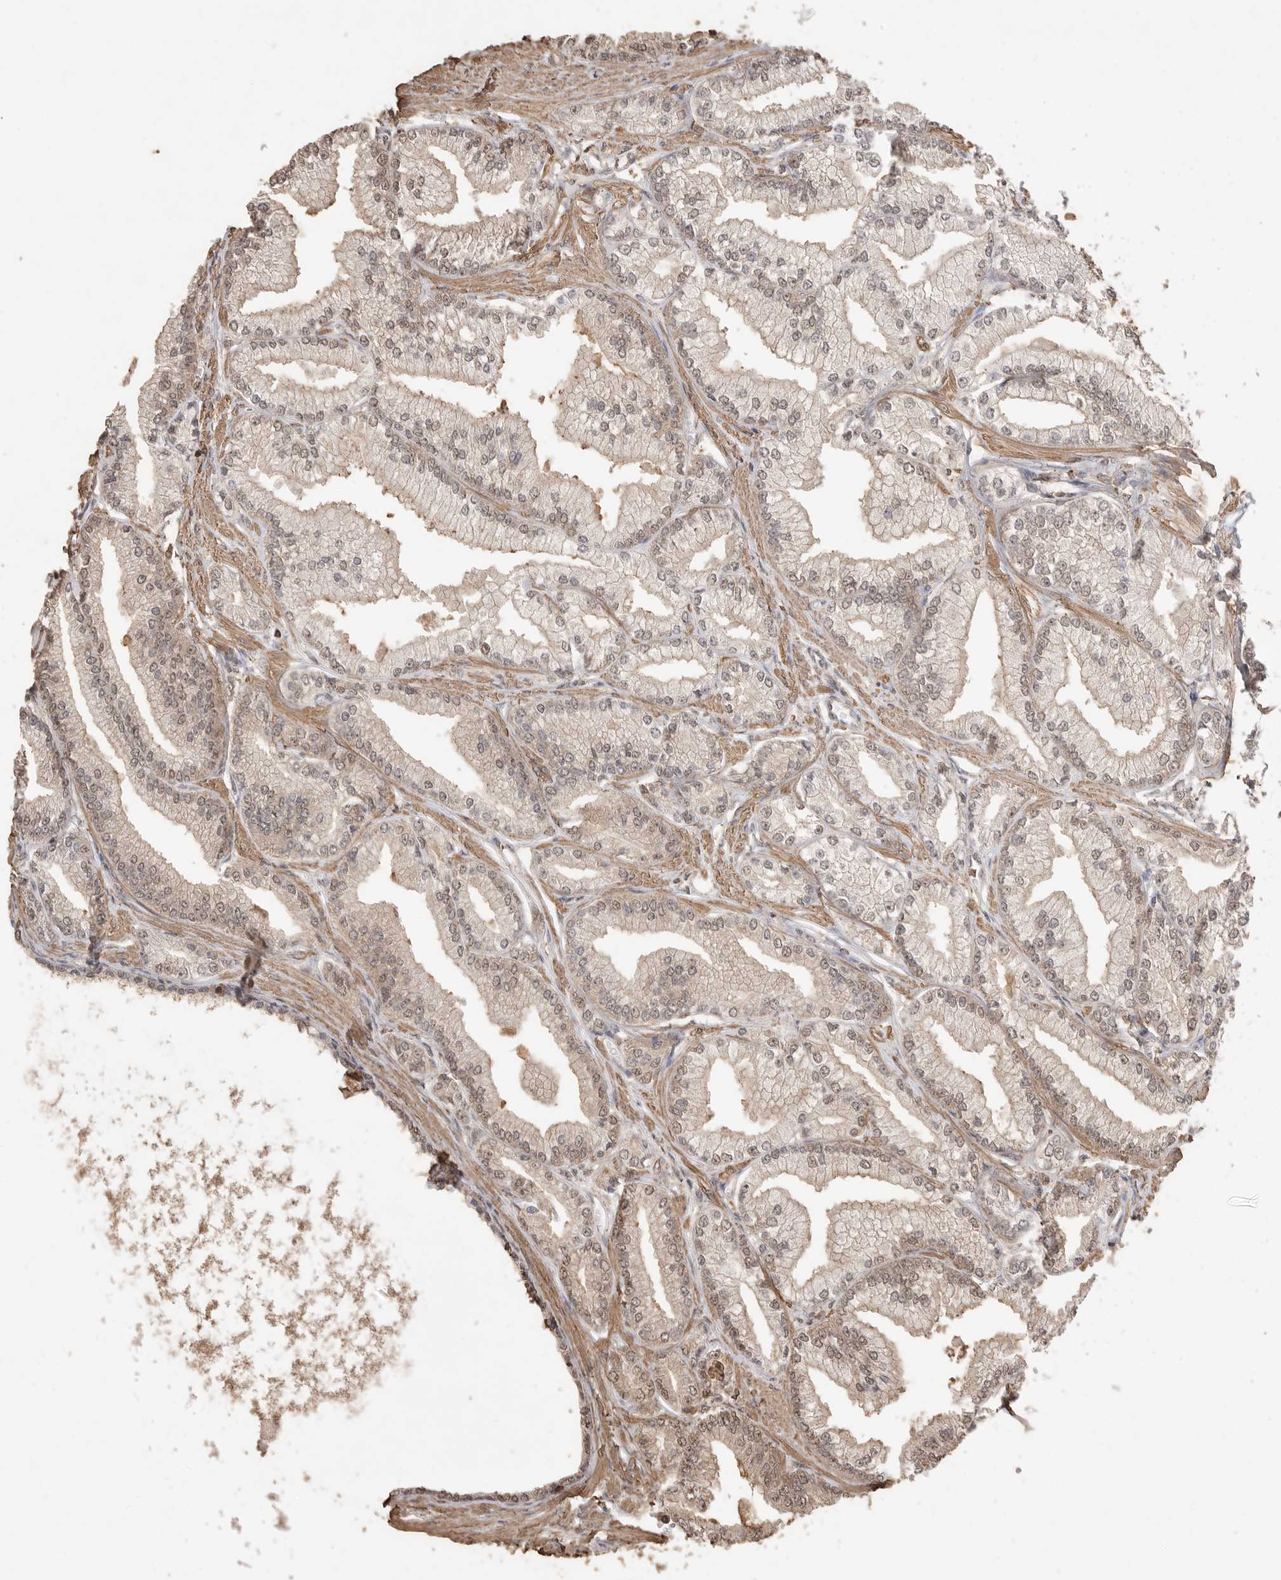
{"staining": {"intensity": "weak", "quantity": ">75%", "location": "nuclear"}, "tissue": "prostate cancer", "cell_type": "Tumor cells", "image_type": "cancer", "snomed": [{"axis": "morphology", "description": "Adenocarcinoma, Low grade"}, {"axis": "topography", "description": "Prostate"}], "caption": "Prostate adenocarcinoma (low-grade) stained with DAB IHC reveals low levels of weak nuclear expression in approximately >75% of tumor cells.", "gene": "MAP2K1", "patient": {"sex": "male", "age": 52}}